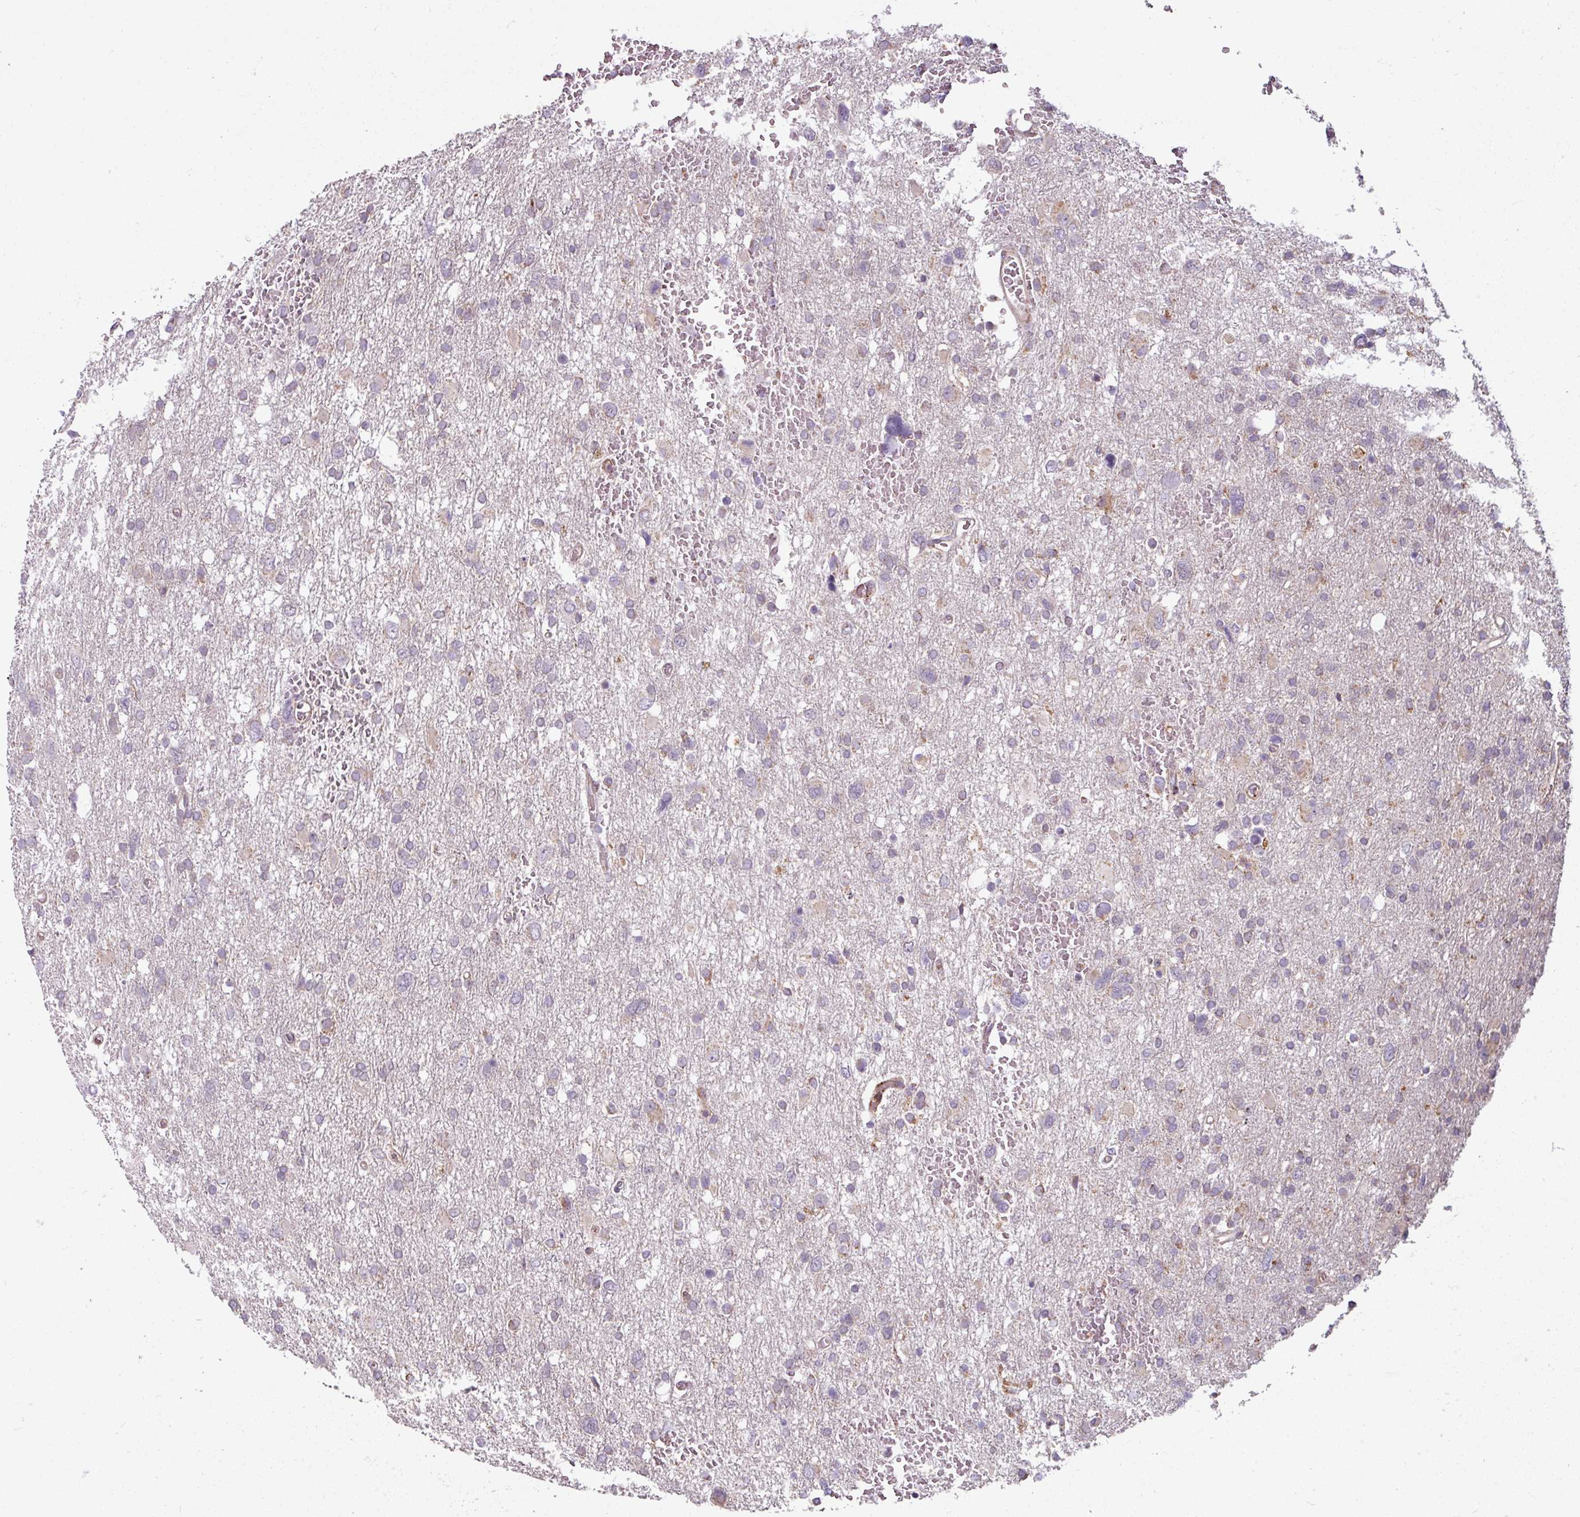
{"staining": {"intensity": "weak", "quantity": "<25%", "location": "cytoplasmic/membranous"}, "tissue": "glioma", "cell_type": "Tumor cells", "image_type": "cancer", "snomed": [{"axis": "morphology", "description": "Glioma, malignant, High grade"}, {"axis": "topography", "description": "Brain"}], "caption": "Immunohistochemistry image of high-grade glioma (malignant) stained for a protein (brown), which reveals no expression in tumor cells.", "gene": "MAGT1", "patient": {"sex": "male", "age": 61}}